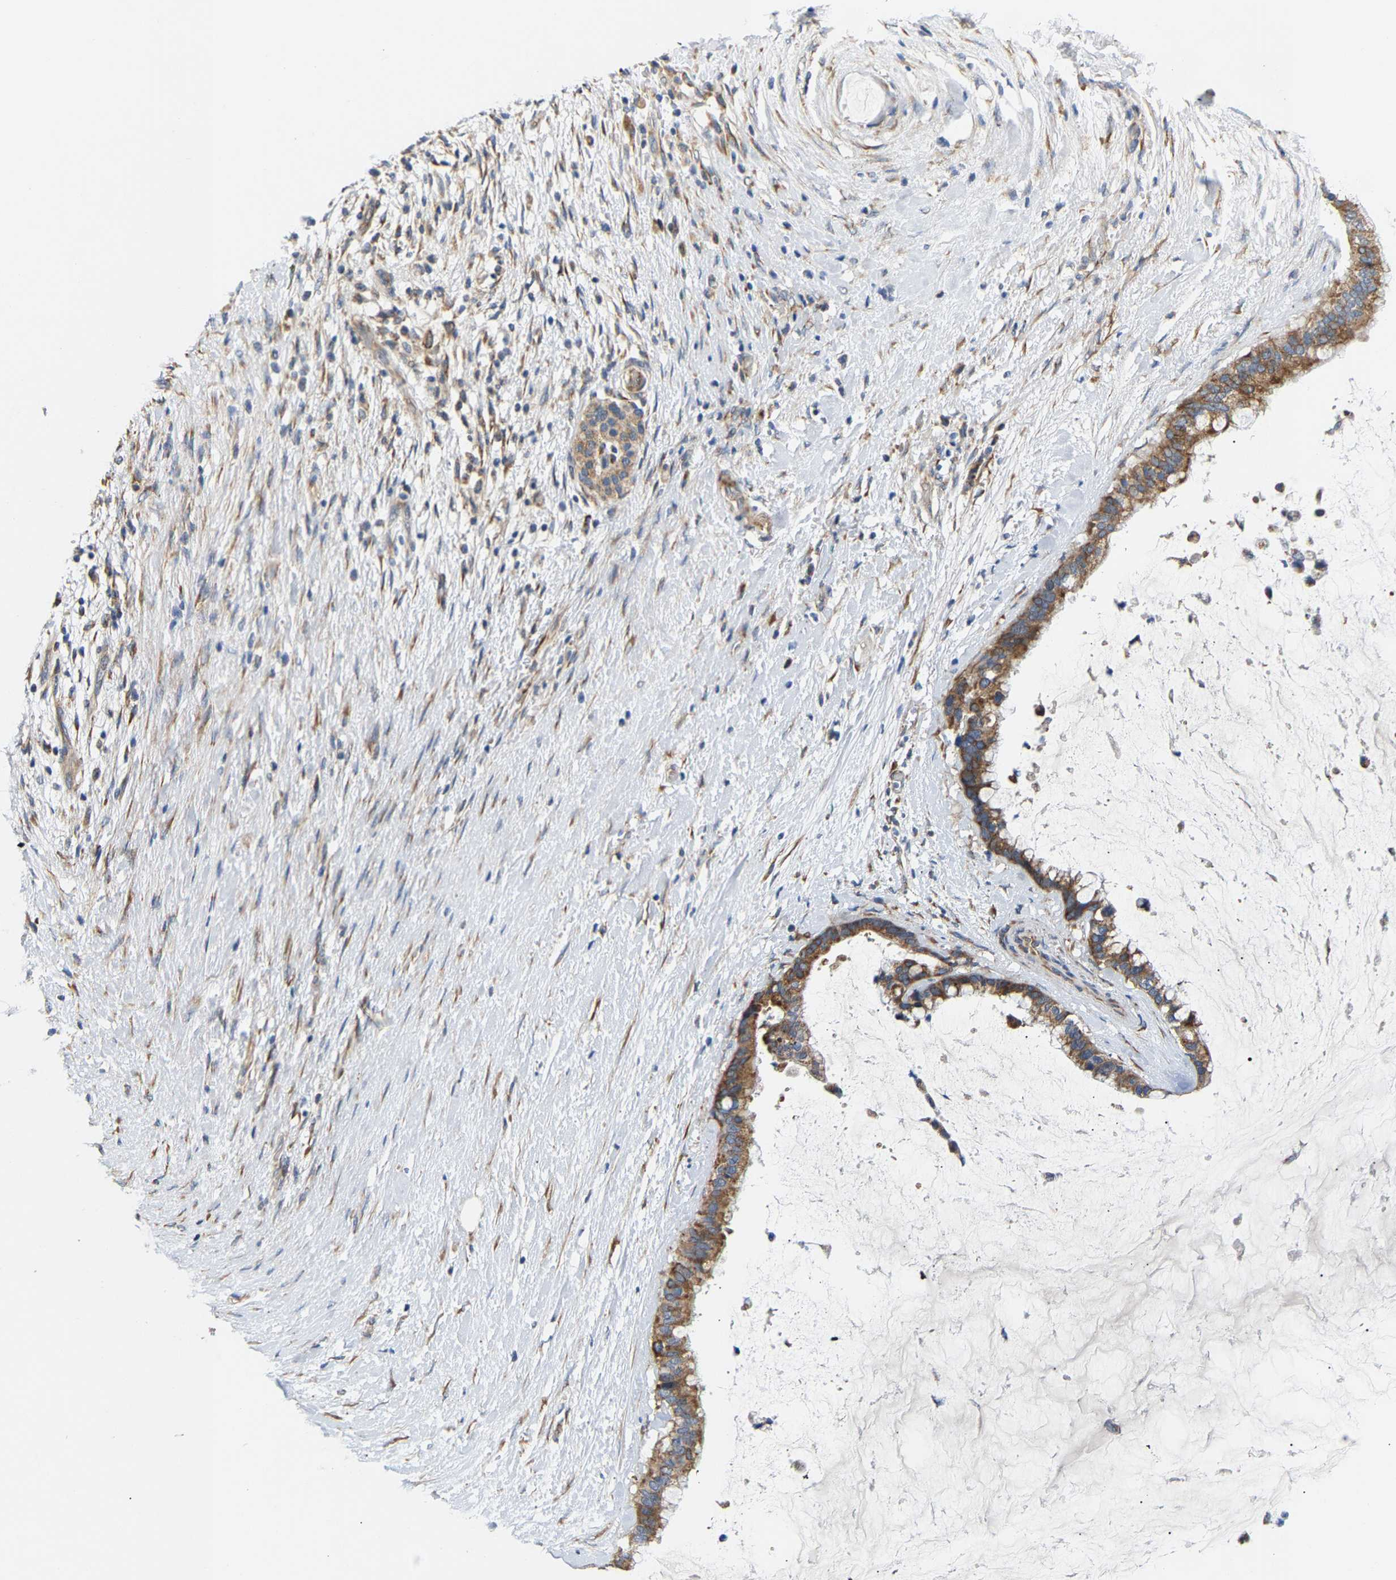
{"staining": {"intensity": "moderate", "quantity": ">75%", "location": "cytoplasmic/membranous"}, "tissue": "pancreatic cancer", "cell_type": "Tumor cells", "image_type": "cancer", "snomed": [{"axis": "morphology", "description": "Adenocarcinoma, NOS"}, {"axis": "topography", "description": "Pancreas"}], "caption": "Human pancreatic adenocarcinoma stained with a brown dye displays moderate cytoplasmic/membranous positive positivity in approximately >75% of tumor cells.", "gene": "TMEM168", "patient": {"sex": "male", "age": 41}}